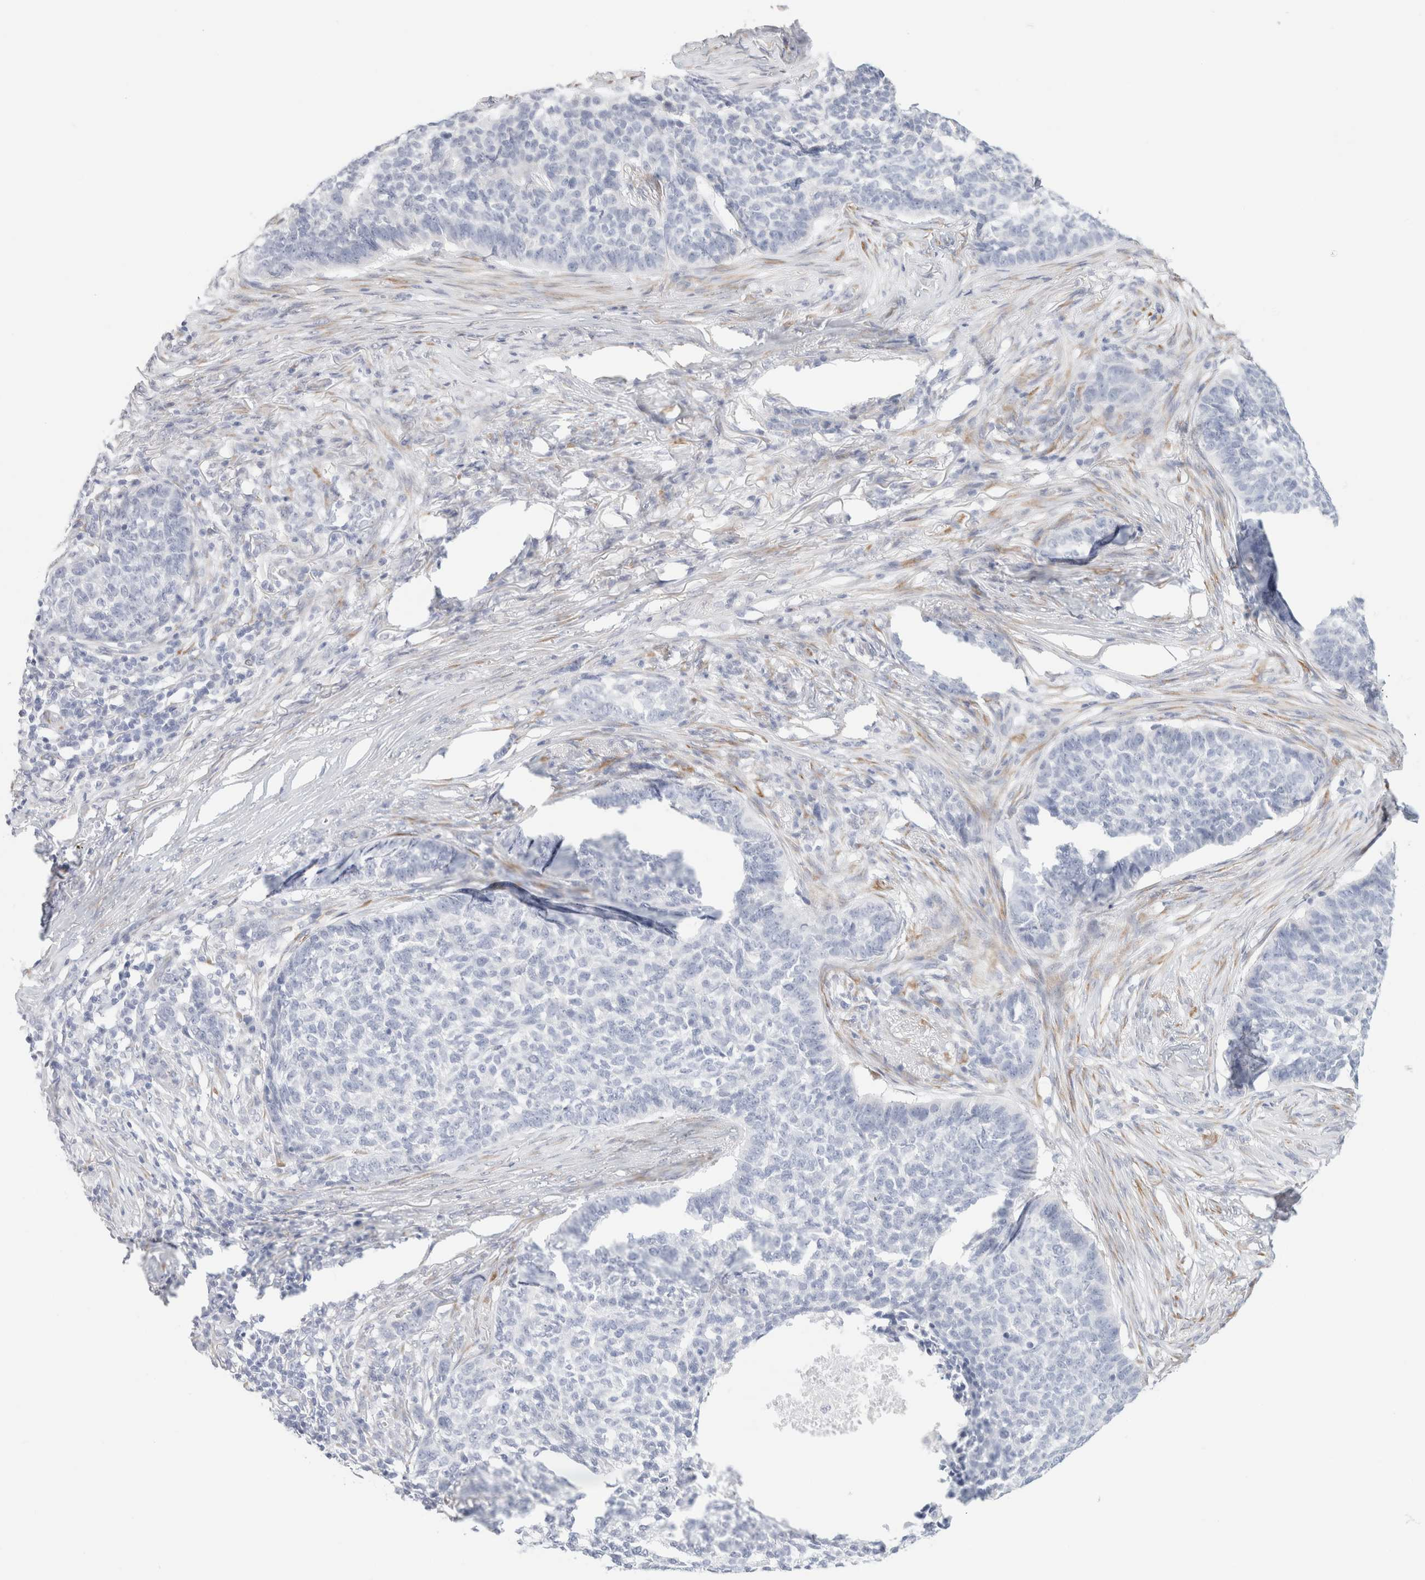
{"staining": {"intensity": "negative", "quantity": "none", "location": "none"}, "tissue": "skin cancer", "cell_type": "Tumor cells", "image_type": "cancer", "snomed": [{"axis": "morphology", "description": "Basal cell carcinoma"}, {"axis": "topography", "description": "Skin"}], "caption": "The histopathology image demonstrates no significant positivity in tumor cells of skin basal cell carcinoma. (IHC, brightfield microscopy, high magnification).", "gene": "RTN4", "patient": {"sex": "male", "age": 85}}